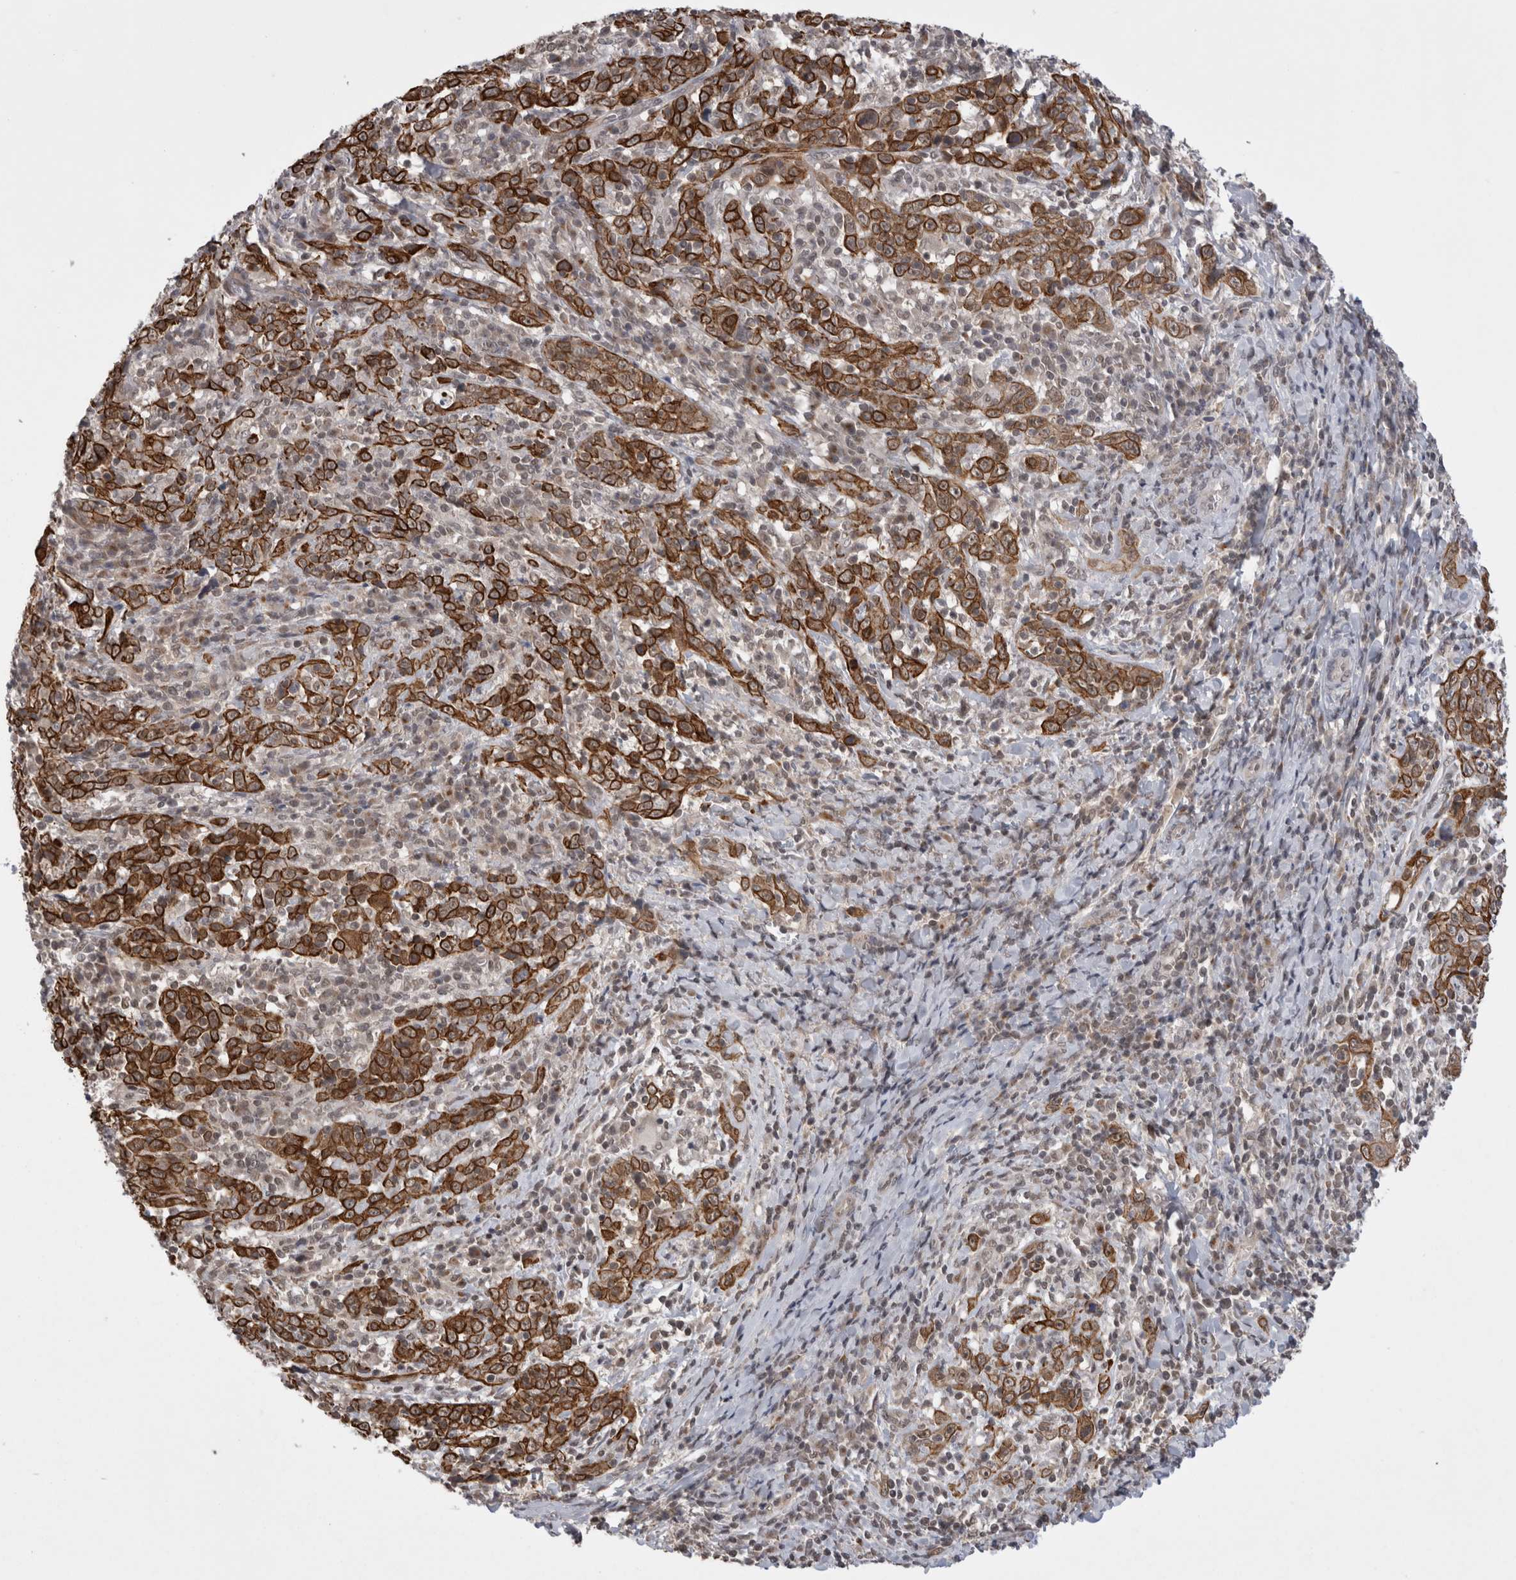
{"staining": {"intensity": "strong", "quantity": ">75%", "location": "cytoplasmic/membranous"}, "tissue": "cervical cancer", "cell_type": "Tumor cells", "image_type": "cancer", "snomed": [{"axis": "morphology", "description": "Squamous cell carcinoma, NOS"}, {"axis": "topography", "description": "Cervix"}], "caption": "High-power microscopy captured an immunohistochemistry photomicrograph of squamous cell carcinoma (cervical), revealing strong cytoplasmic/membranous expression in about >75% of tumor cells.", "gene": "ZNF341", "patient": {"sex": "female", "age": 46}}